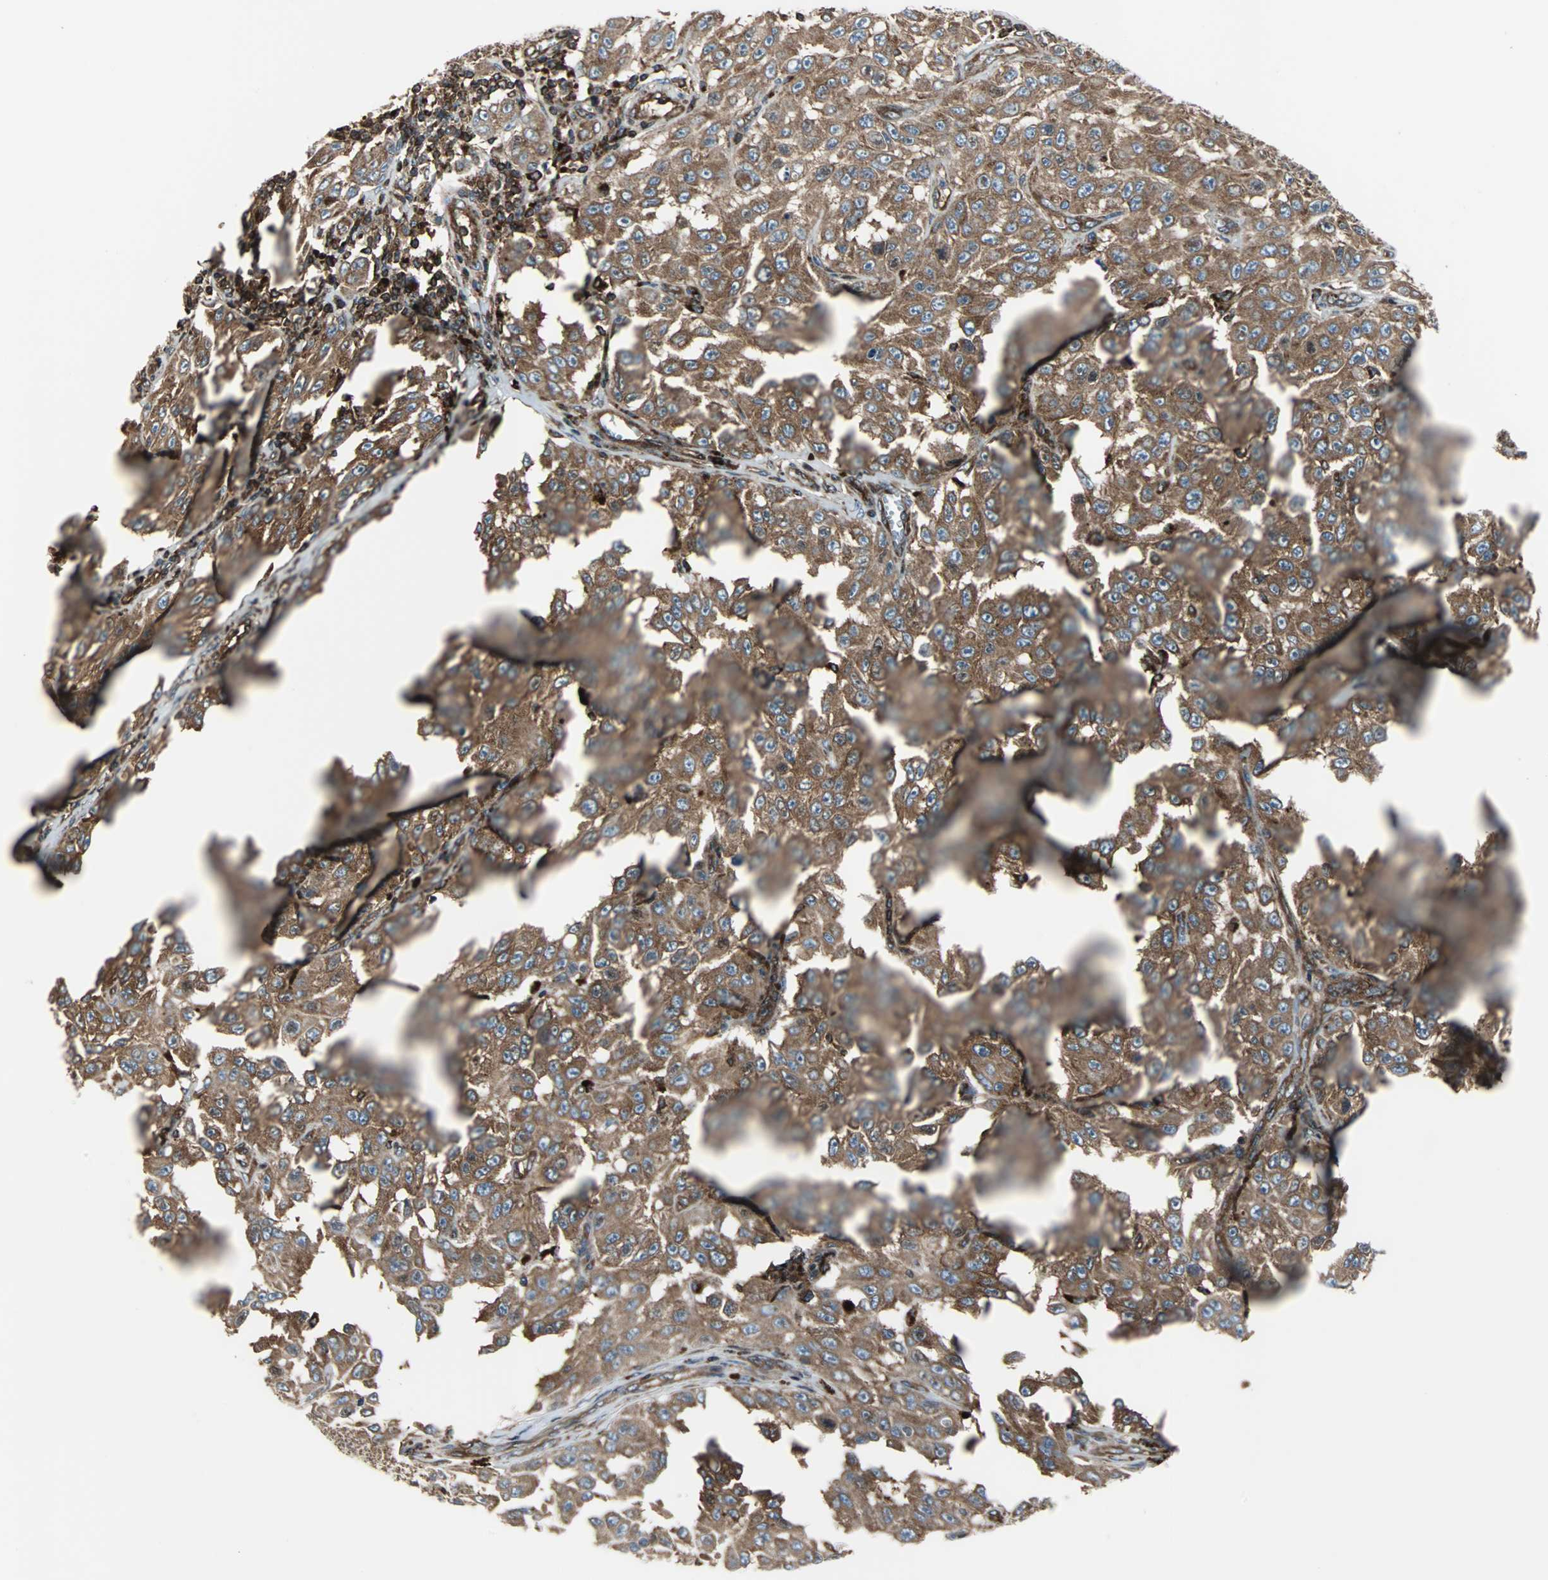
{"staining": {"intensity": "strong", "quantity": ">75%", "location": "cytoplasmic/membranous"}, "tissue": "melanoma", "cell_type": "Tumor cells", "image_type": "cancer", "snomed": [{"axis": "morphology", "description": "Malignant melanoma, NOS"}, {"axis": "topography", "description": "Skin"}], "caption": "Immunohistochemistry image of neoplastic tissue: melanoma stained using IHC reveals high levels of strong protein expression localized specifically in the cytoplasmic/membranous of tumor cells, appearing as a cytoplasmic/membranous brown color.", "gene": "RELA", "patient": {"sex": "male", "age": 30}}